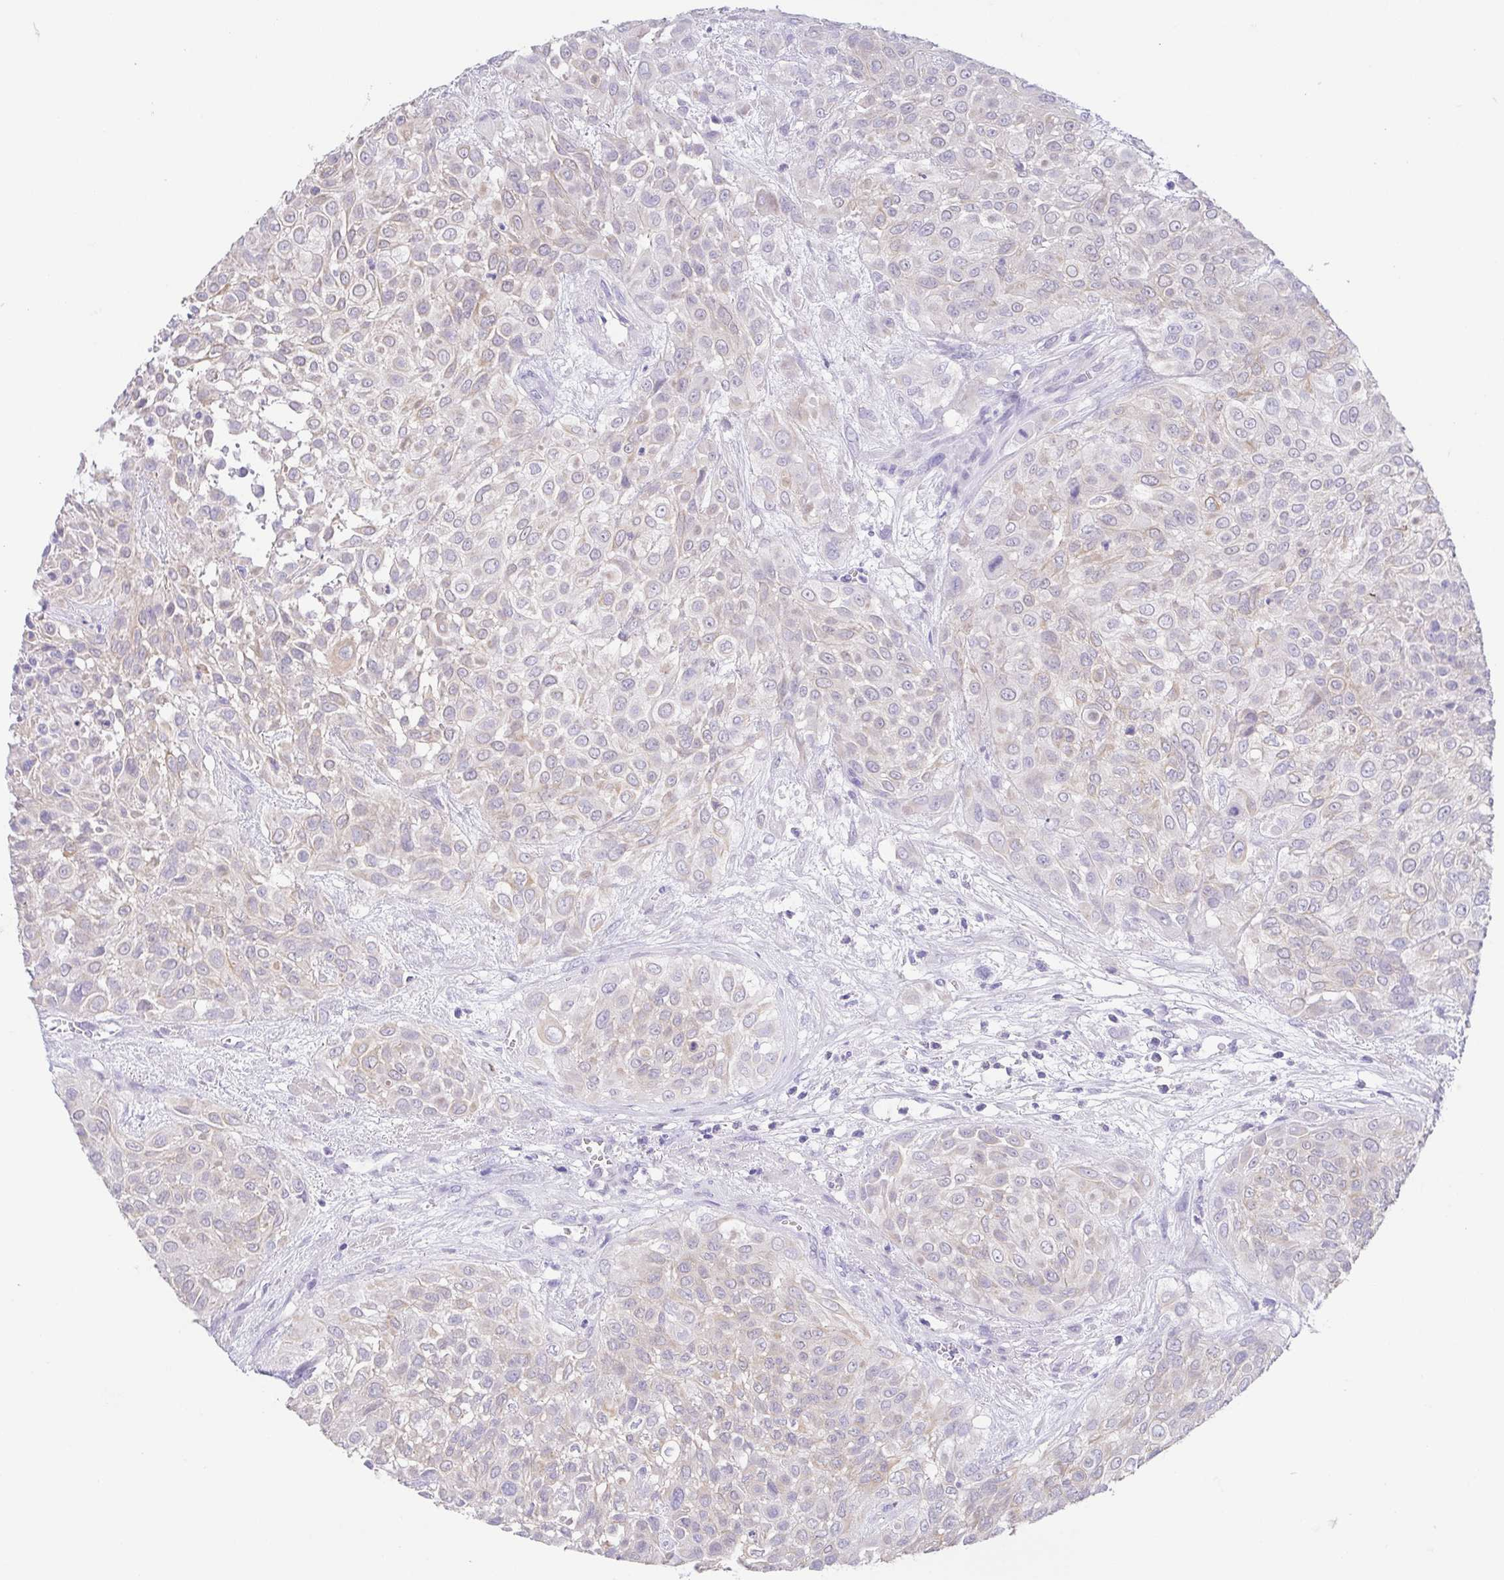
{"staining": {"intensity": "weak", "quantity": "<25%", "location": "cytoplasmic/membranous"}, "tissue": "urothelial cancer", "cell_type": "Tumor cells", "image_type": "cancer", "snomed": [{"axis": "morphology", "description": "Urothelial carcinoma, High grade"}, {"axis": "topography", "description": "Urinary bladder"}], "caption": "High power microscopy micrograph of an IHC histopathology image of urothelial cancer, revealing no significant positivity in tumor cells. (DAB (3,3'-diaminobenzidine) immunohistochemistry with hematoxylin counter stain).", "gene": "FABP3", "patient": {"sex": "male", "age": 57}}